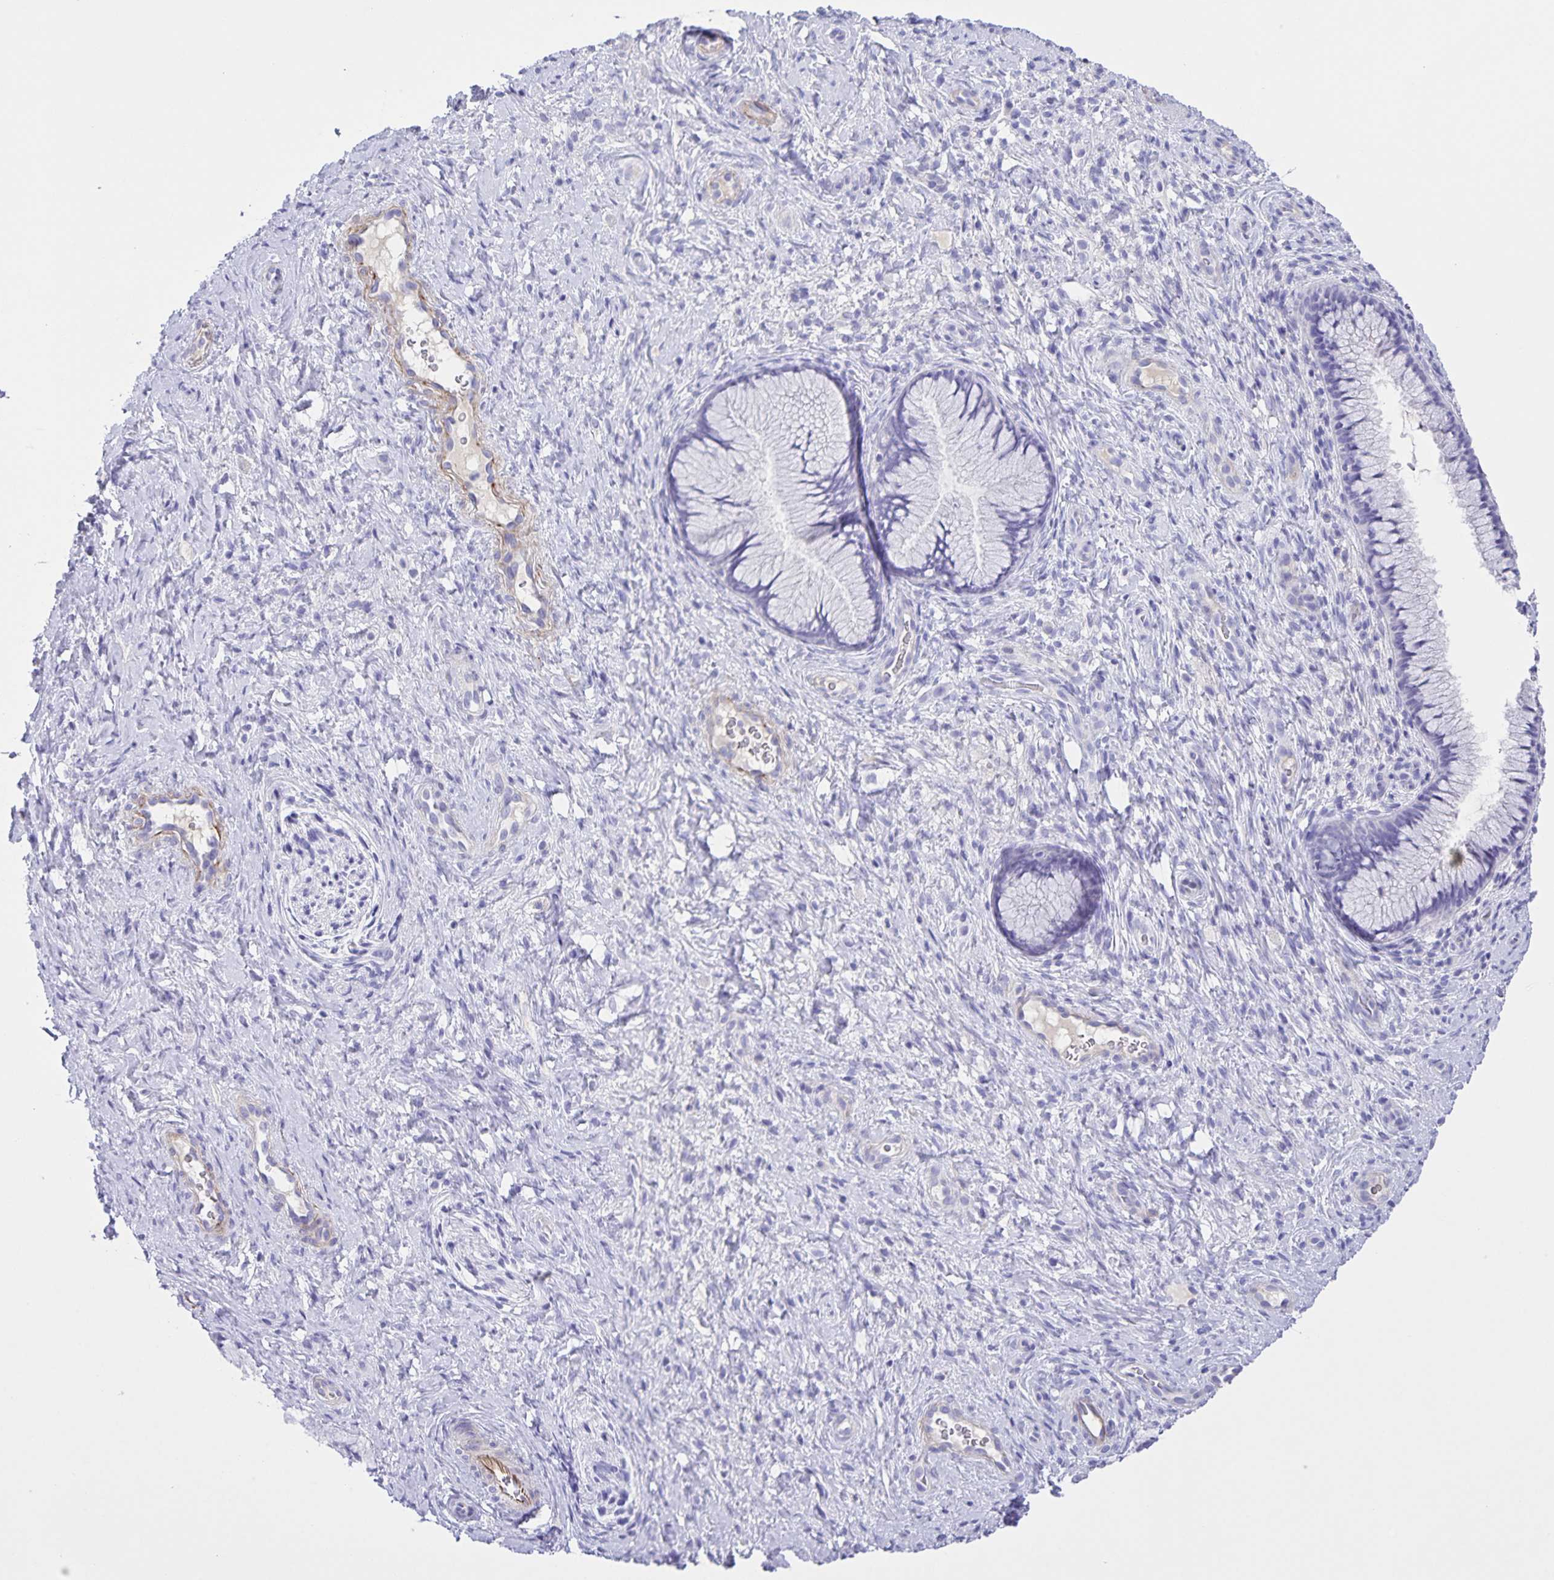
{"staining": {"intensity": "negative", "quantity": "none", "location": "none"}, "tissue": "cervix", "cell_type": "Glandular cells", "image_type": "normal", "snomed": [{"axis": "morphology", "description": "Normal tissue, NOS"}, {"axis": "topography", "description": "Cervix"}], "caption": "Glandular cells are negative for protein expression in normal human cervix. Brightfield microscopy of IHC stained with DAB (brown) and hematoxylin (blue), captured at high magnification.", "gene": "UBQLN3", "patient": {"sex": "female", "age": 34}}